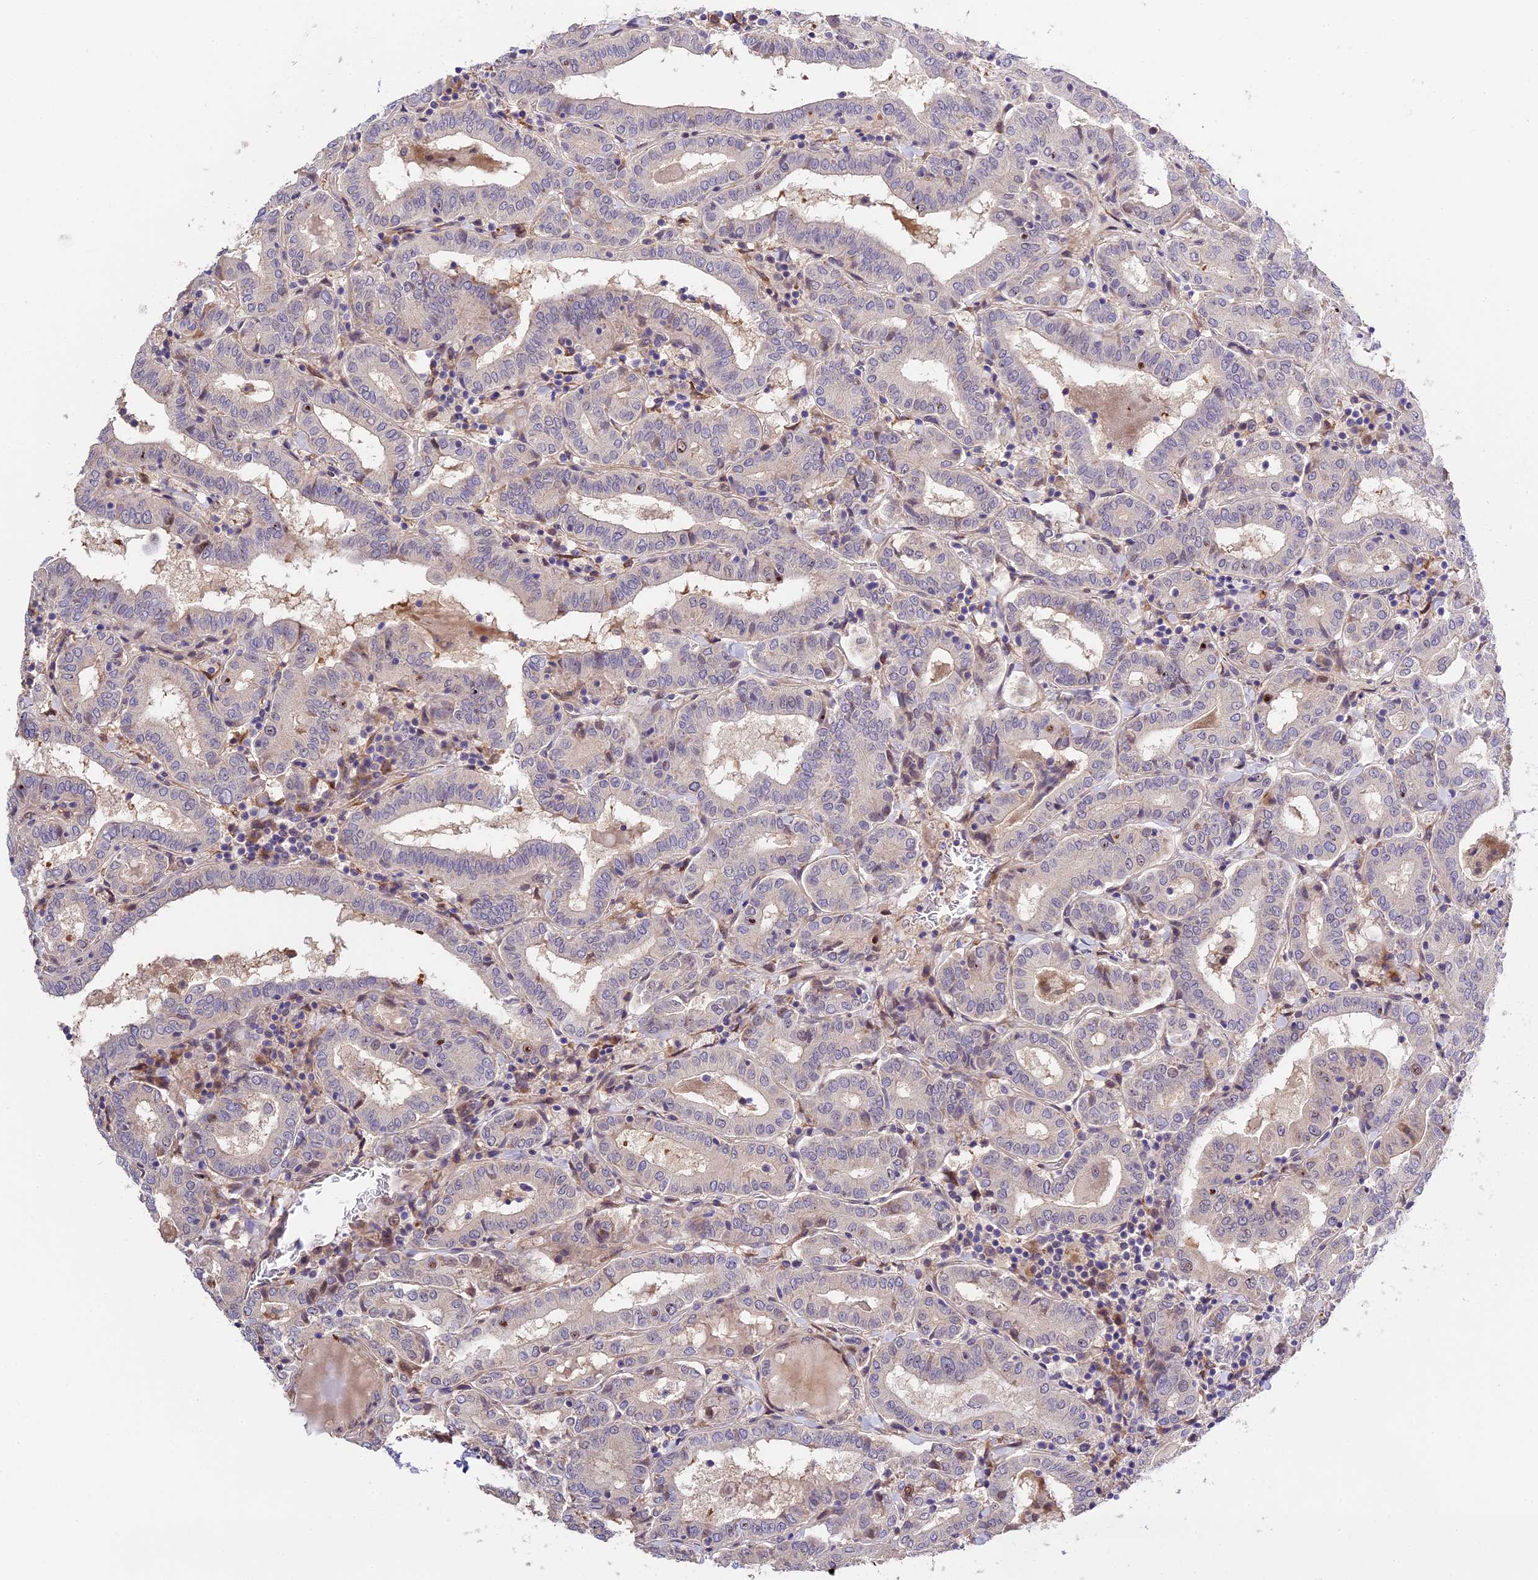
{"staining": {"intensity": "negative", "quantity": "none", "location": "none"}, "tissue": "thyroid cancer", "cell_type": "Tumor cells", "image_type": "cancer", "snomed": [{"axis": "morphology", "description": "Papillary adenocarcinoma, NOS"}, {"axis": "topography", "description": "Thyroid gland"}], "caption": "IHC of human thyroid cancer (papillary adenocarcinoma) shows no expression in tumor cells.", "gene": "BSCL2", "patient": {"sex": "female", "age": 72}}